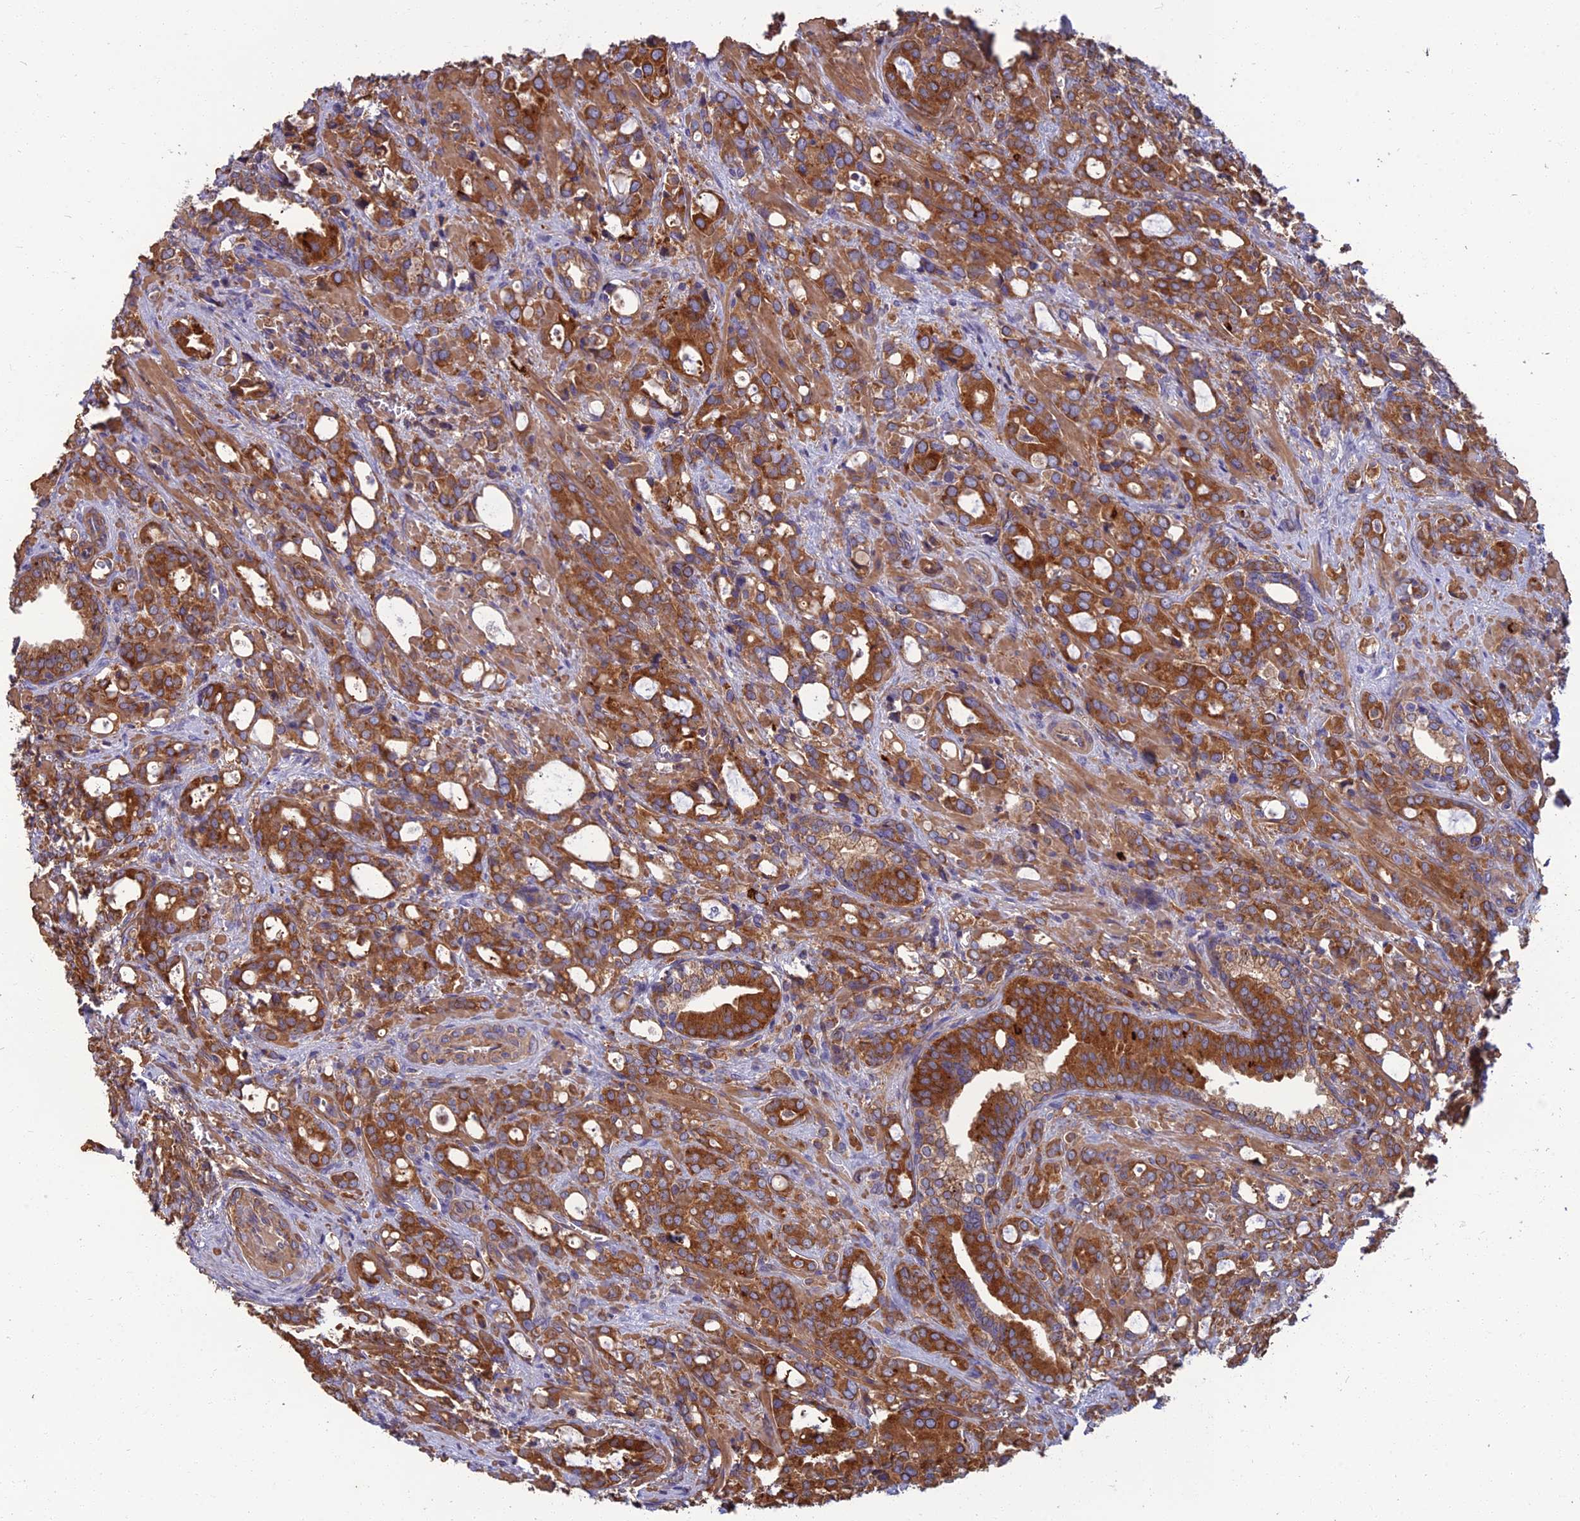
{"staining": {"intensity": "strong", "quantity": ">75%", "location": "cytoplasmic/membranous"}, "tissue": "prostate cancer", "cell_type": "Tumor cells", "image_type": "cancer", "snomed": [{"axis": "morphology", "description": "Adenocarcinoma, High grade"}, {"axis": "topography", "description": "Prostate"}], "caption": "IHC of human prostate adenocarcinoma (high-grade) reveals high levels of strong cytoplasmic/membranous positivity in about >75% of tumor cells.", "gene": "WDR24", "patient": {"sex": "male", "age": 72}}